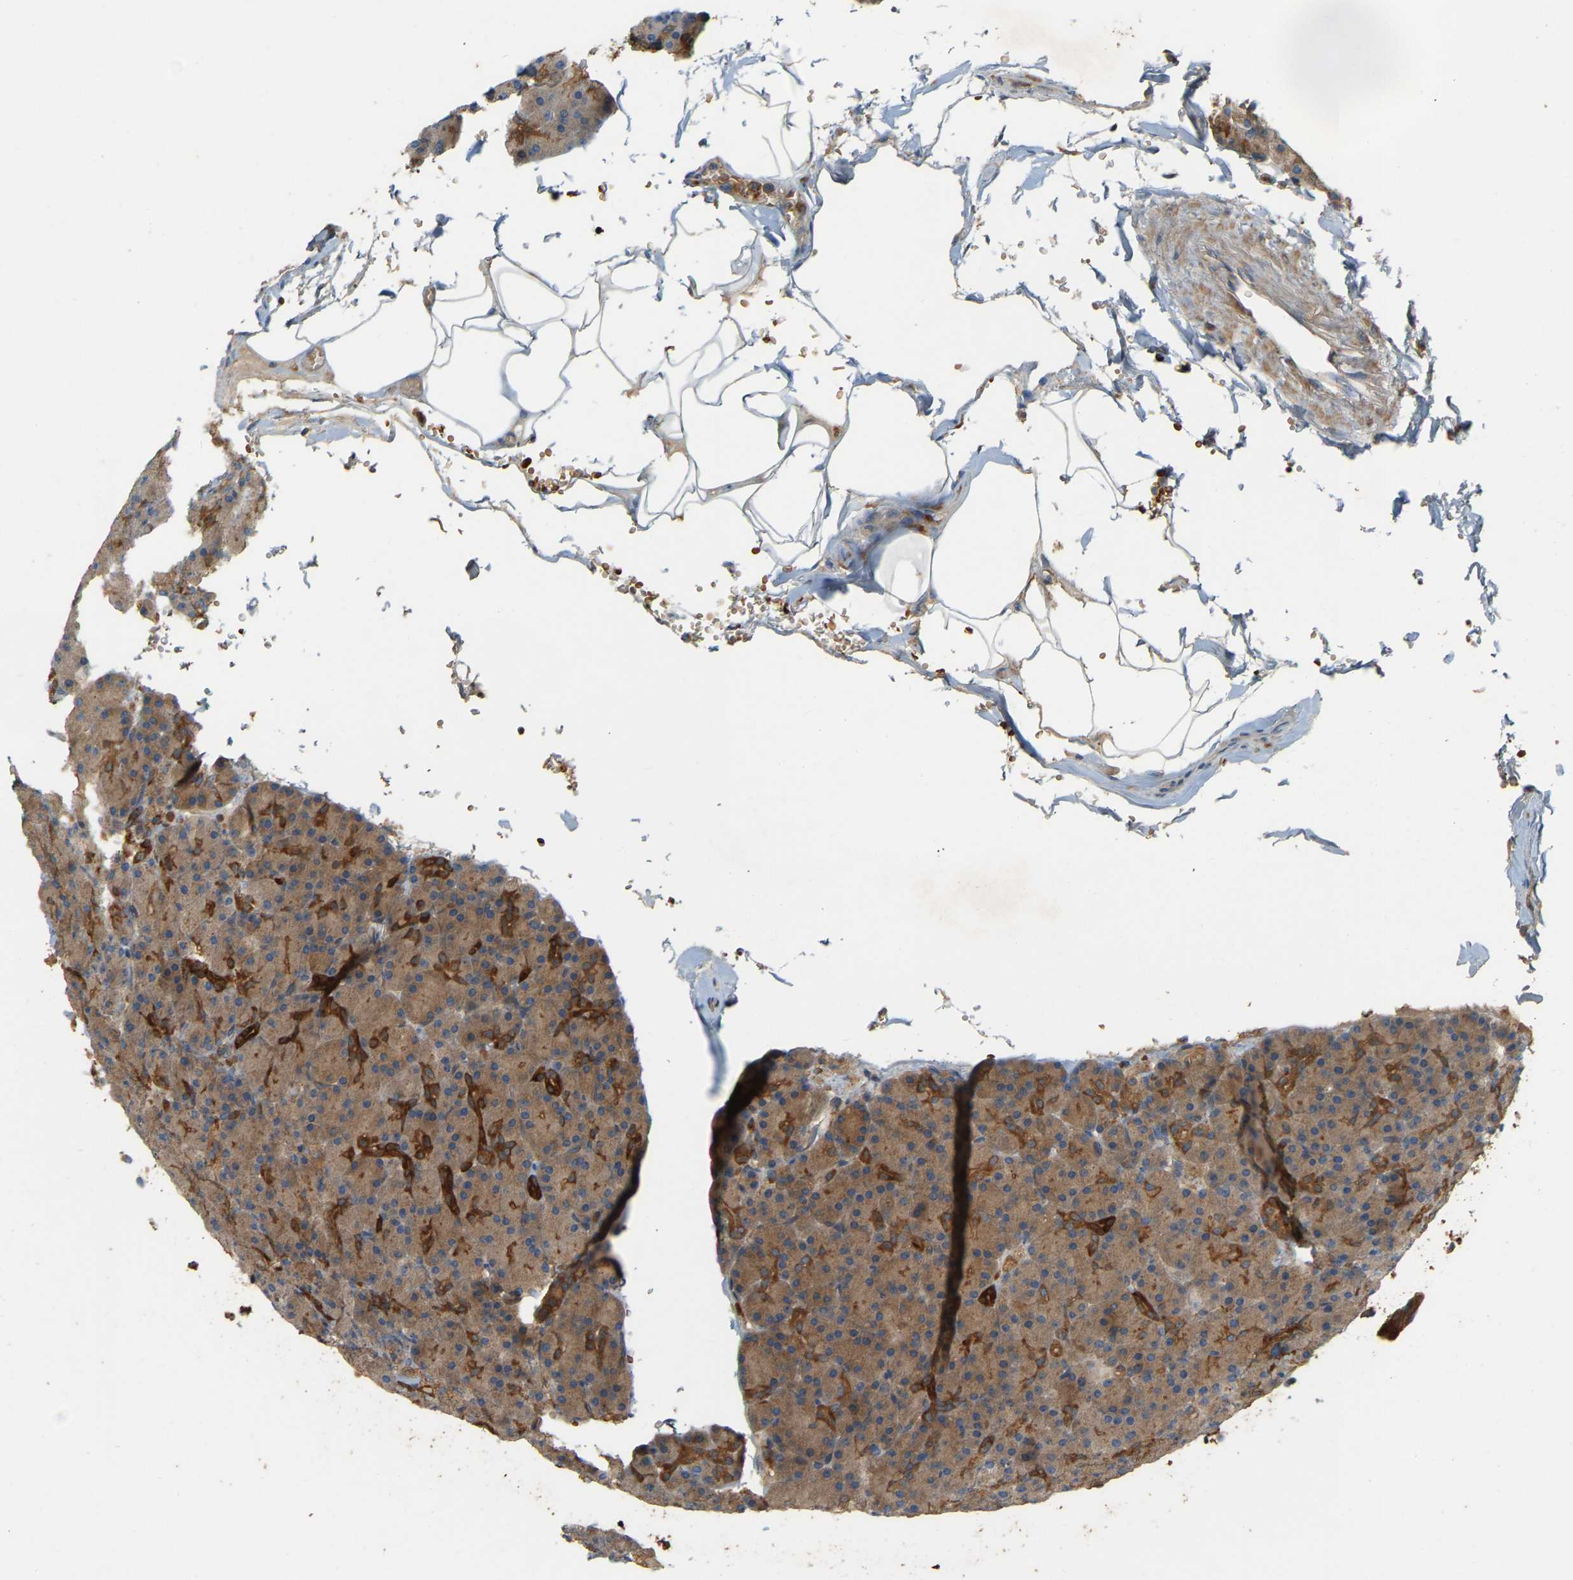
{"staining": {"intensity": "moderate", "quantity": ">75%", "location": "cytoplasmic/membranous"}, "tissue": "pancreas", "cell_type": "Exocrine glandular cells", "image_type": "normal", "snomed": [{"axis": "morphology", "description": "Normal tissue, NOS"}, {"axis": "topography", "description": "Pancreas"}], "caption": "A brown stain highlights moderate cytoplasmic/membranous expression of a protein in exocrine glandular cells of unremarkable human pancreas.", "gene": "AKAP13", "patient": {"sex": "female", "age": 43}}